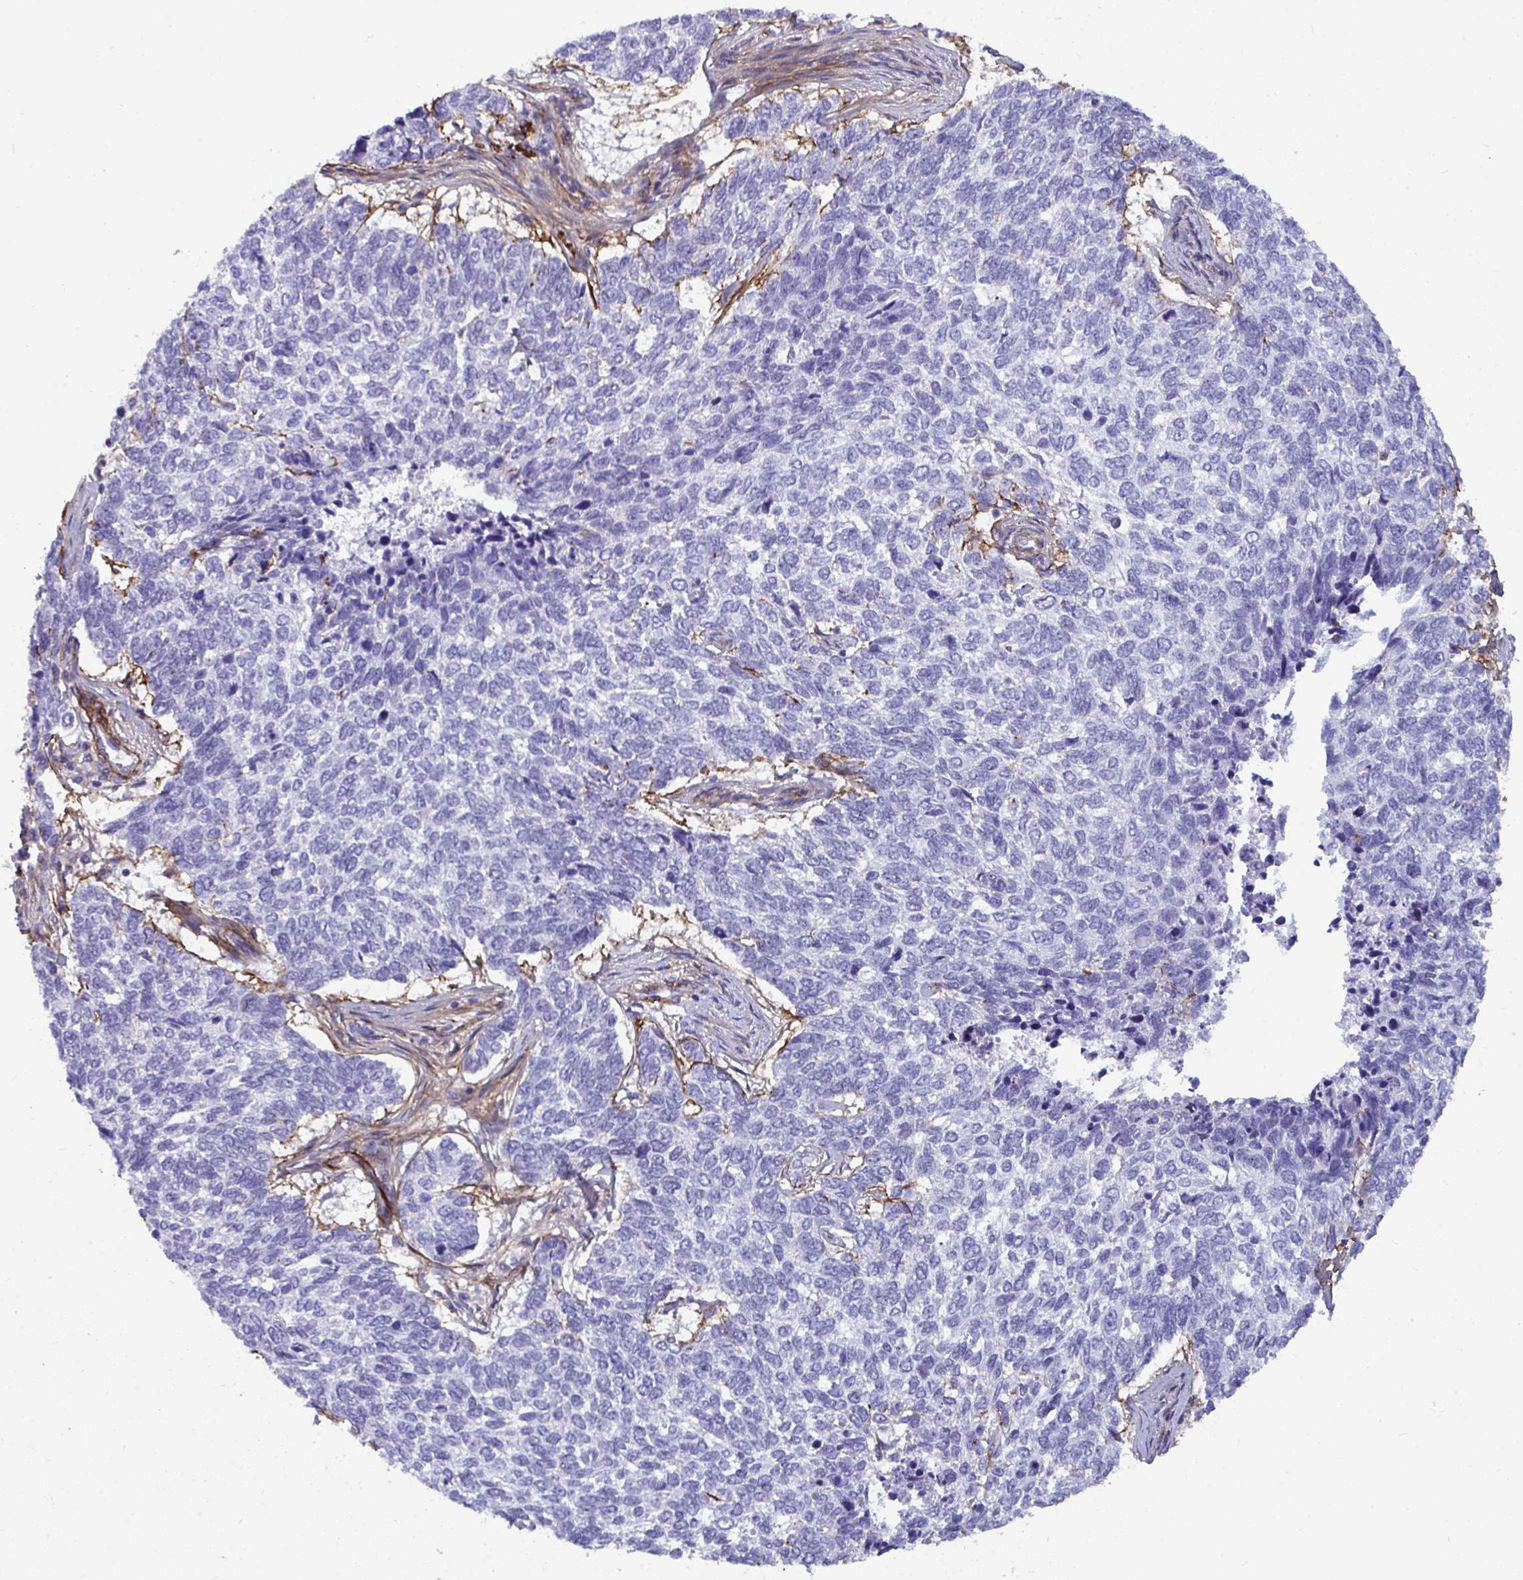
{"staining": {"intensity": "negative", "quantity": "none", "location": "none"}, "tissue": "skin cancer", "cell_type": "Tumor cells", "image_type": "cancer", "snomed": [{"axis": "morphology", "description": "Basal cell carcinoma"}, {"axis": "topography", "description": "Skin"}], "caption": "Protein analysis of skin basal cell carcinoma exhibits no significant staining in tumor cells.", "gene": "LHFPL6", "patient": {"sex": "female", "age": 65}}